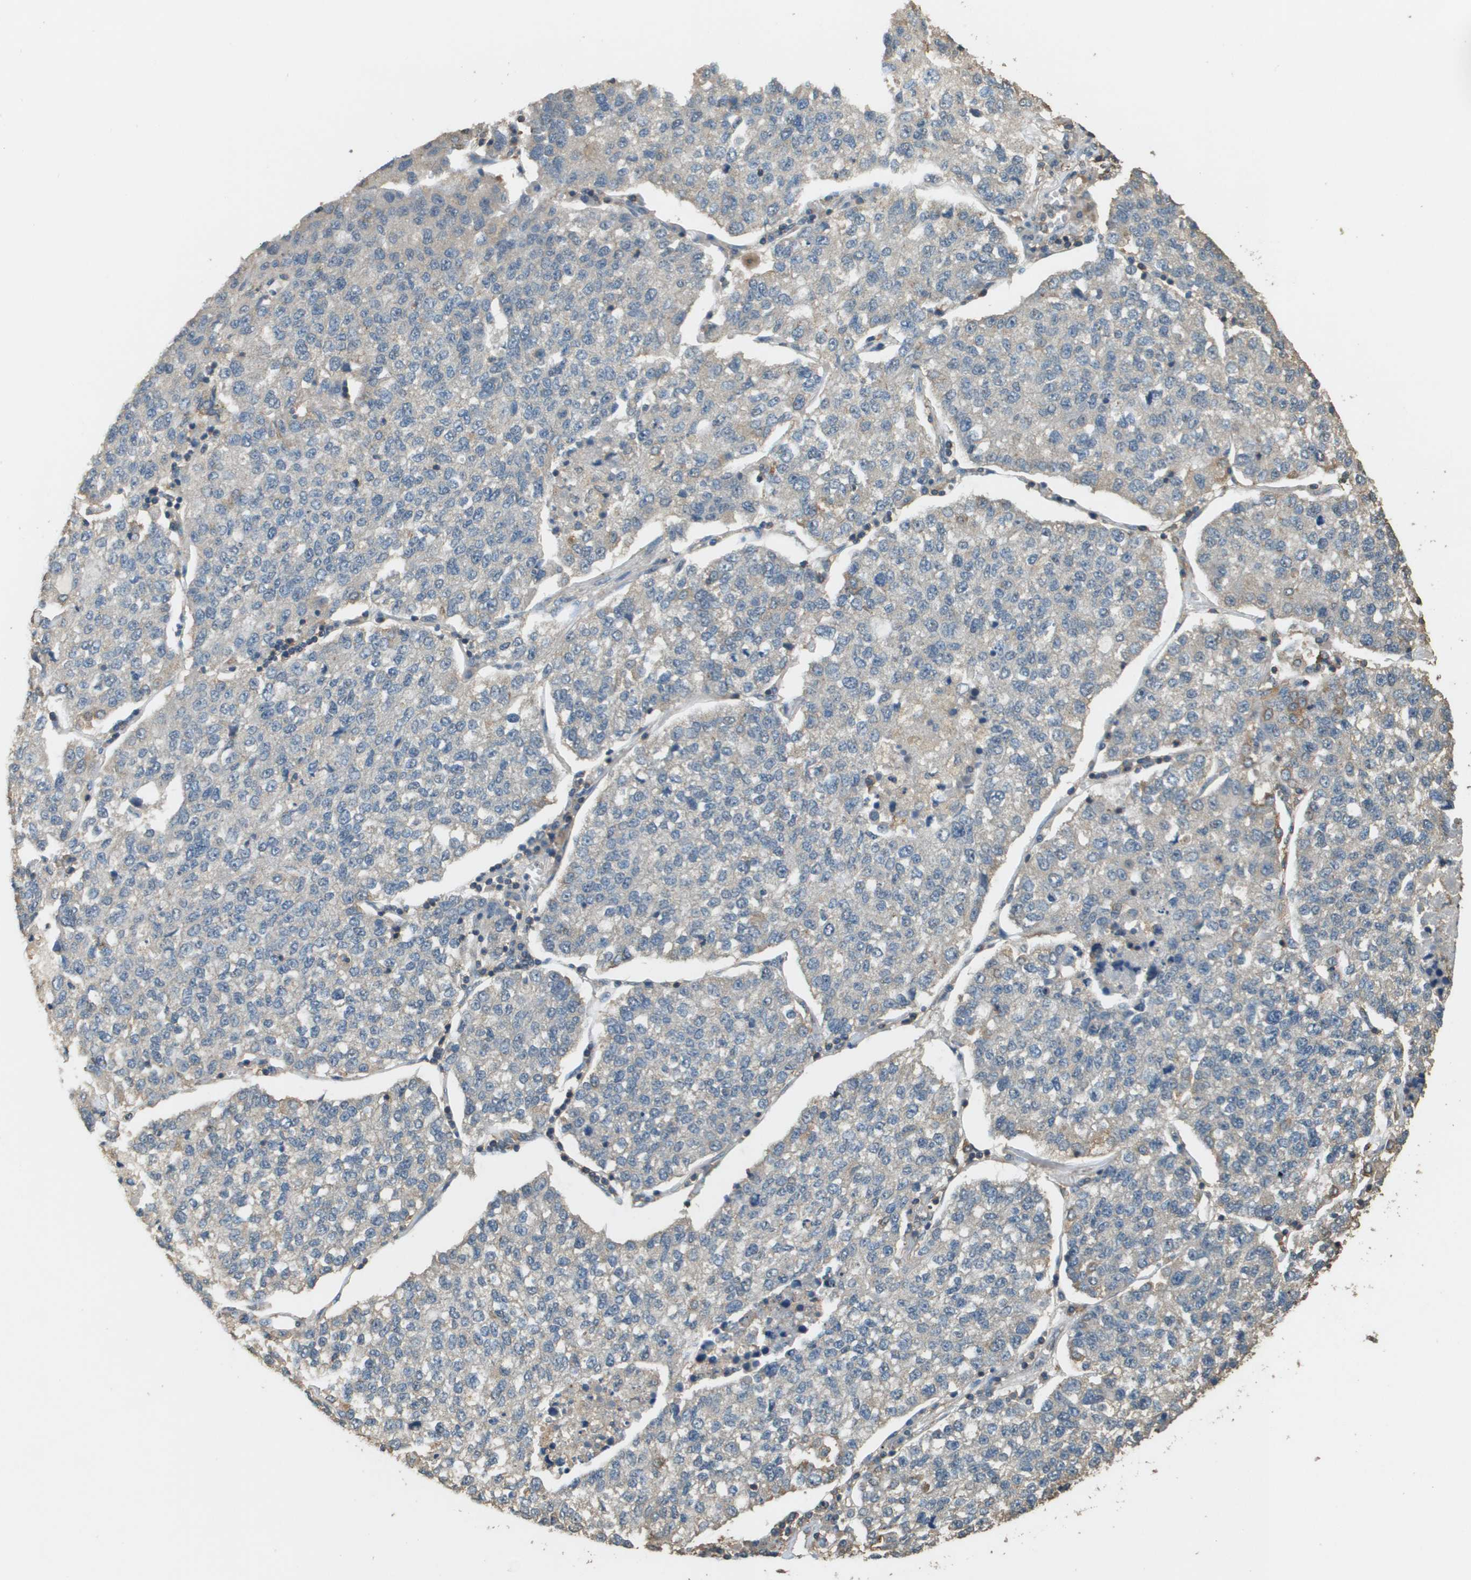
{"staining": {"intensity": "negative", "quantity": "none", "location": "none"}, "tissue": "lung cancer", "cell_type": "Tumor cells", "image_type": "cancer", "snomed": [{"axis": "morphology", "description": "Adenocarcinoma, NOS"}, {"axis": "topography", "description": "Lung"}], "caption": "A high-resolution photomicrograph shows immunohistochemistry staining of lung adenocarcinoma, which displays no significant positivity in tumor cells. Brightfield microscopy of immunohistochemistry stained with DAB (3,3'-diaminobenzidine) (brown) and hematoxylin (blue), captured at high magnification.", "gene": "MS4A7", "patient": {"sex": "male", "age": 49}}